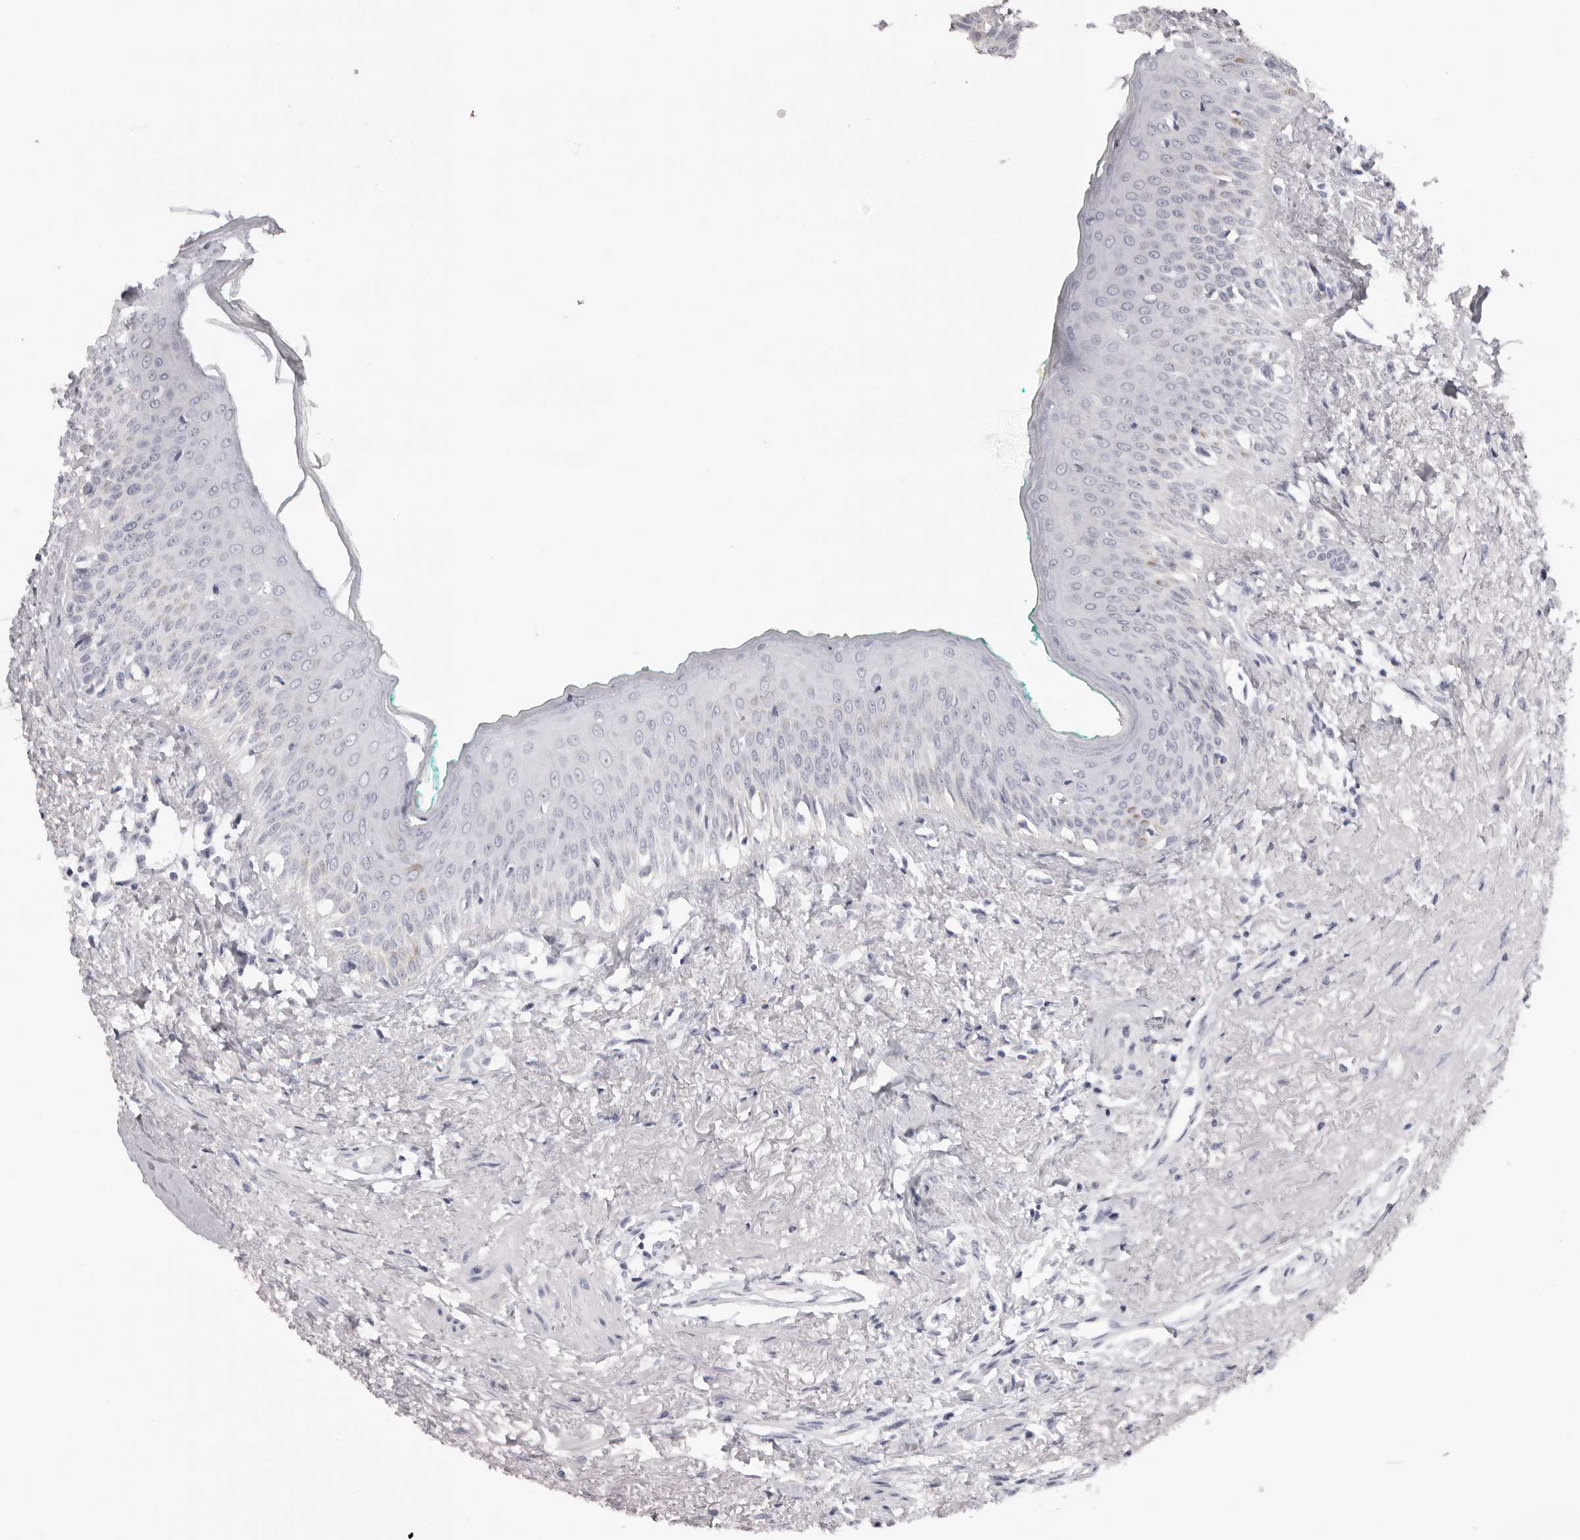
{"staining": {"intensity": "negative", "quantity": "none", "location": "none"}, "tissue": "oral mucosa", "cell_type": "Squamous epithelial cells", "image_type": "normal", "snomed": [{"axis": "morphology", "description": "Normal tissue, NOS"}, {"axis": "topography", "description": "Oral tissue"}], "caption": "Oral mucosa stained for a protein using immunohistochemistry (IHC) demonstrates no staining squamous epithelial cells.", "gene": "RHO", "patient": {"sex": "female", "age": 70}}